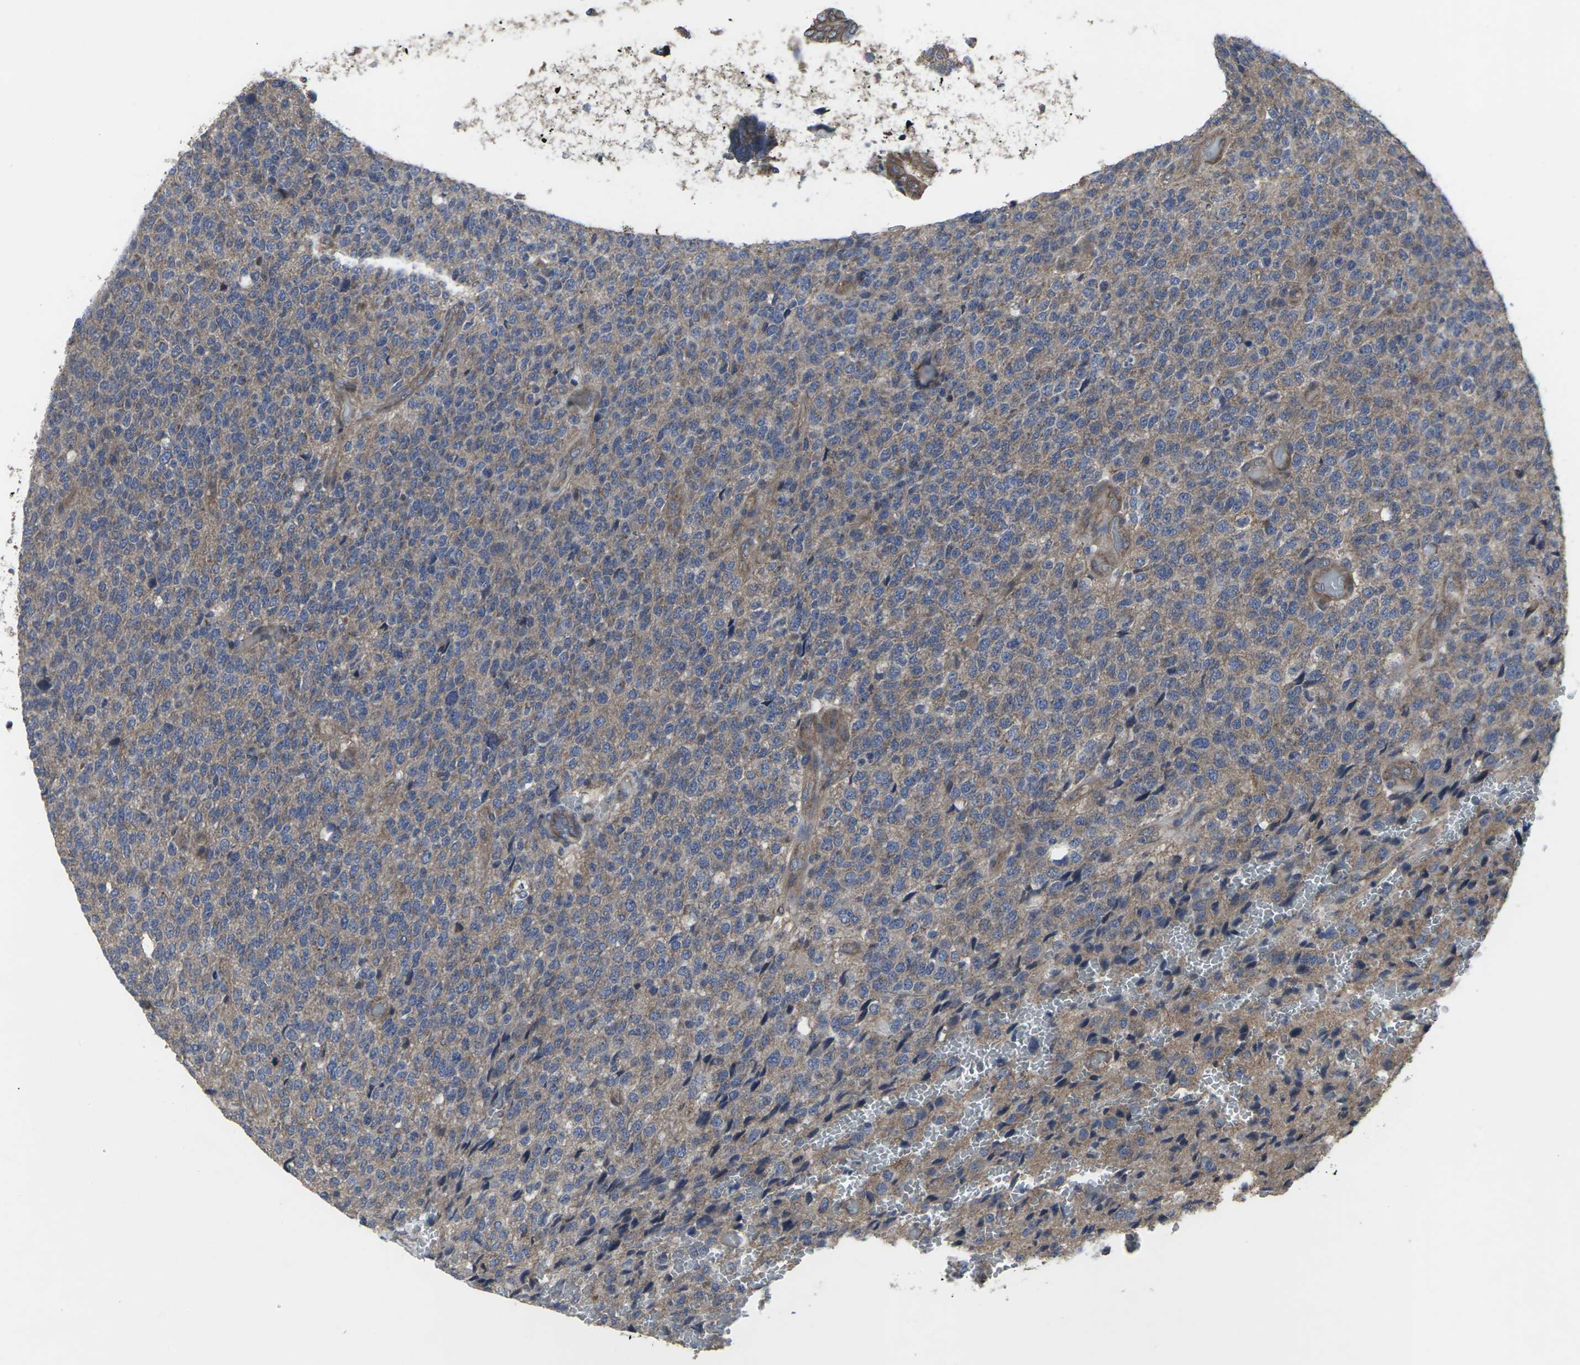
{"staining": {"intensity": "moderate", "quantity": "25%-75%", "location": "cytoplasmic/membranous"}, "tissue": "glioma", "cell_type": "Tumor cells", "image_type": "cancer", "snomed": [{"axis": "morphology", "description": "Glioma, malignant, High grade"}, {"axis": "topography", "description": "pancreas cauda"}], "caption": "IHC photomicrograph of human glioma stained for a protein (brown), which reveals medium levels of moderate cytoplasmic/membranous expression in about 25%-75% of tumor cells.", "gene": "MAPKAPK2", "patient": {"sex": "male", "age": 60}}